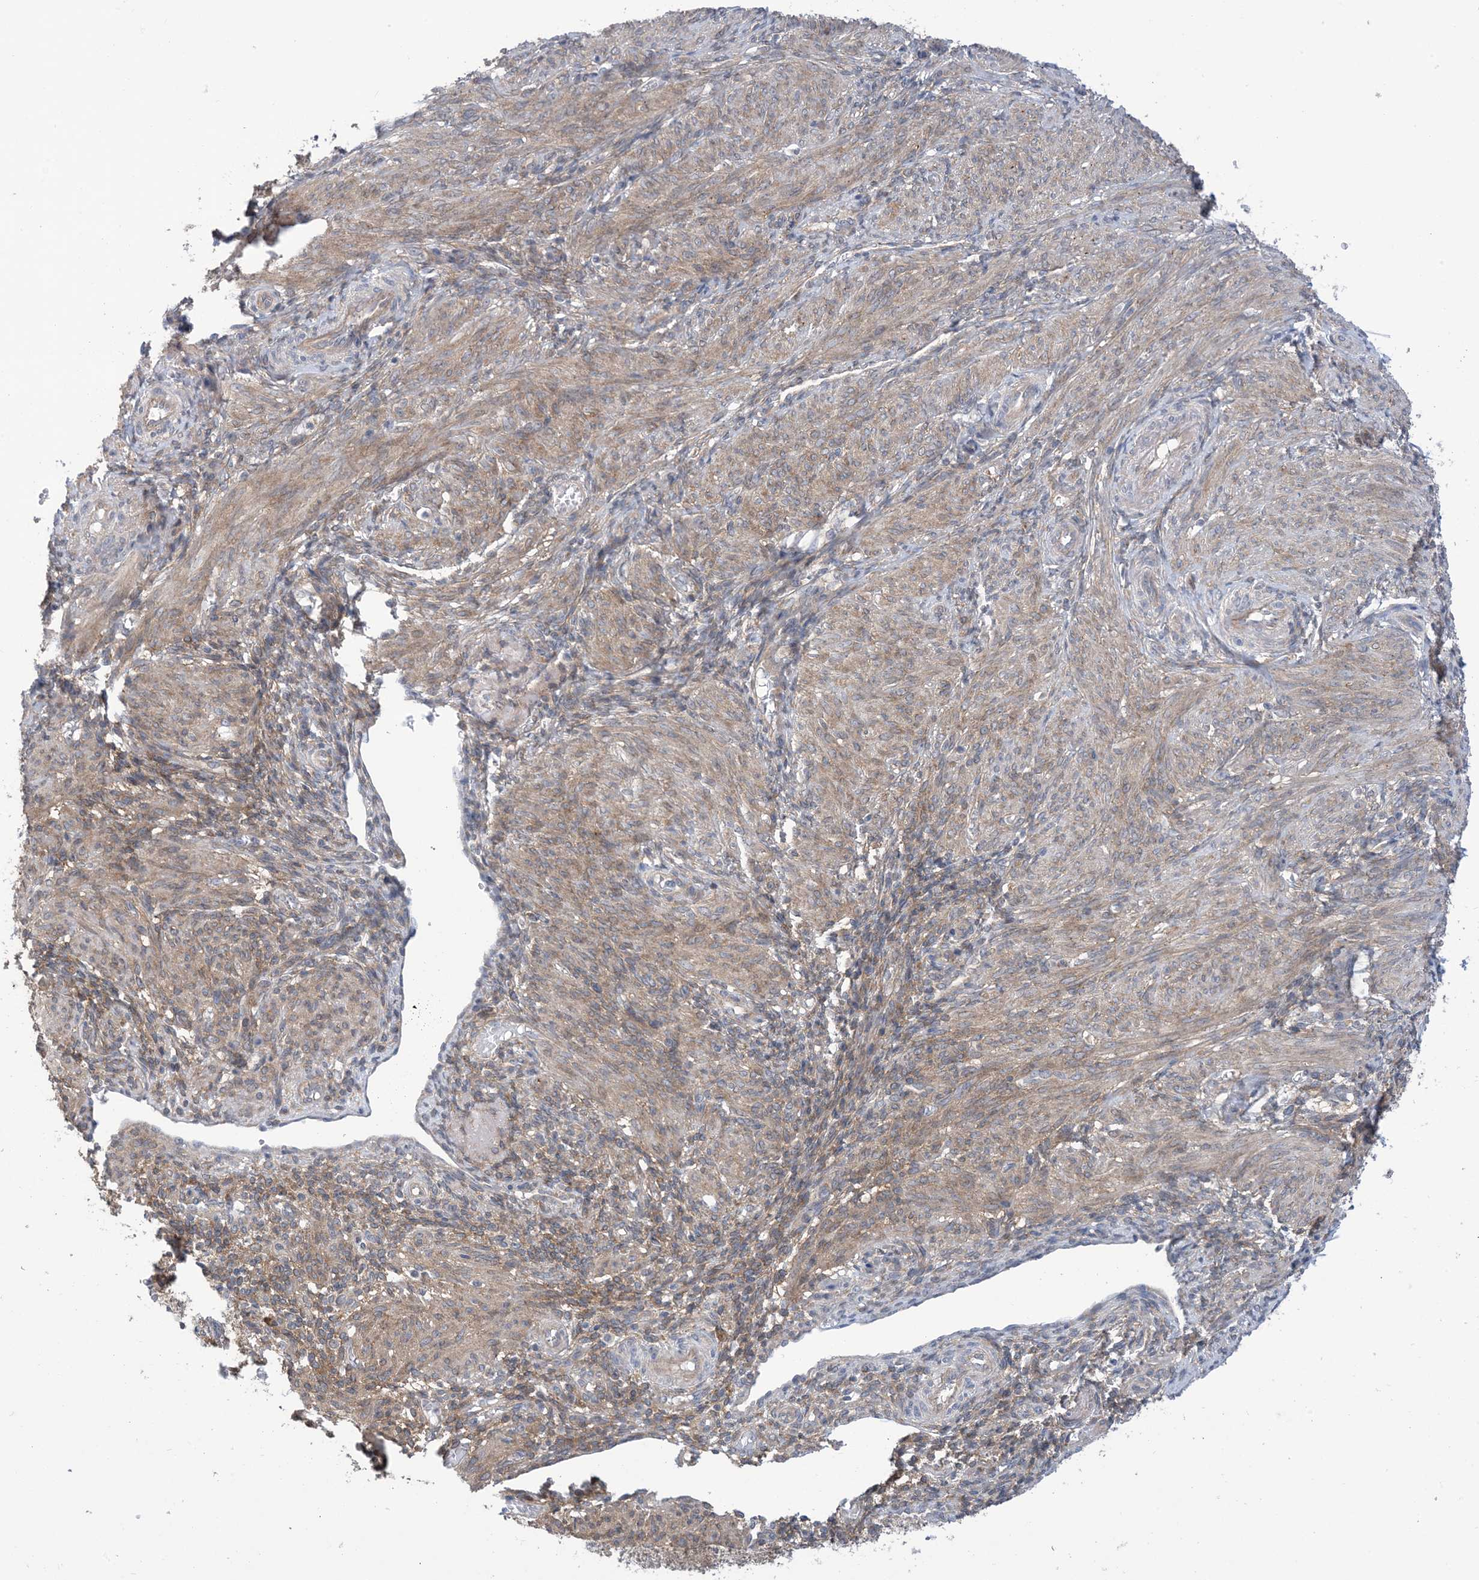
{"staining": {"intensity": "weak", "quantity": "<25%", "location": "cytoplasmic/membranous"}, "tissue": "smooth muscle", "cell_type": "Smooth muscle cells", "image_type": "normal", "snomed": [{"axis": "morphology", "description": "Normal tissue, NOS"}, {"axis": "topography", "description": "Smooth muscle"}], "caption": "Immunohistochemistry photomicrograph of normal smooth muscle: smooth muscle stained with DAB demonstrates no significant protein positivity in smooth muscle cells. (Stains: DAB (3,3'-diaminobenzidine) immunohistochemistry with hematoxylin counter stain, Microscopy: brightfield microscopy at high magnification).", "gene": "EHBP1", "patient": {"sex": "female", "age": 39}}